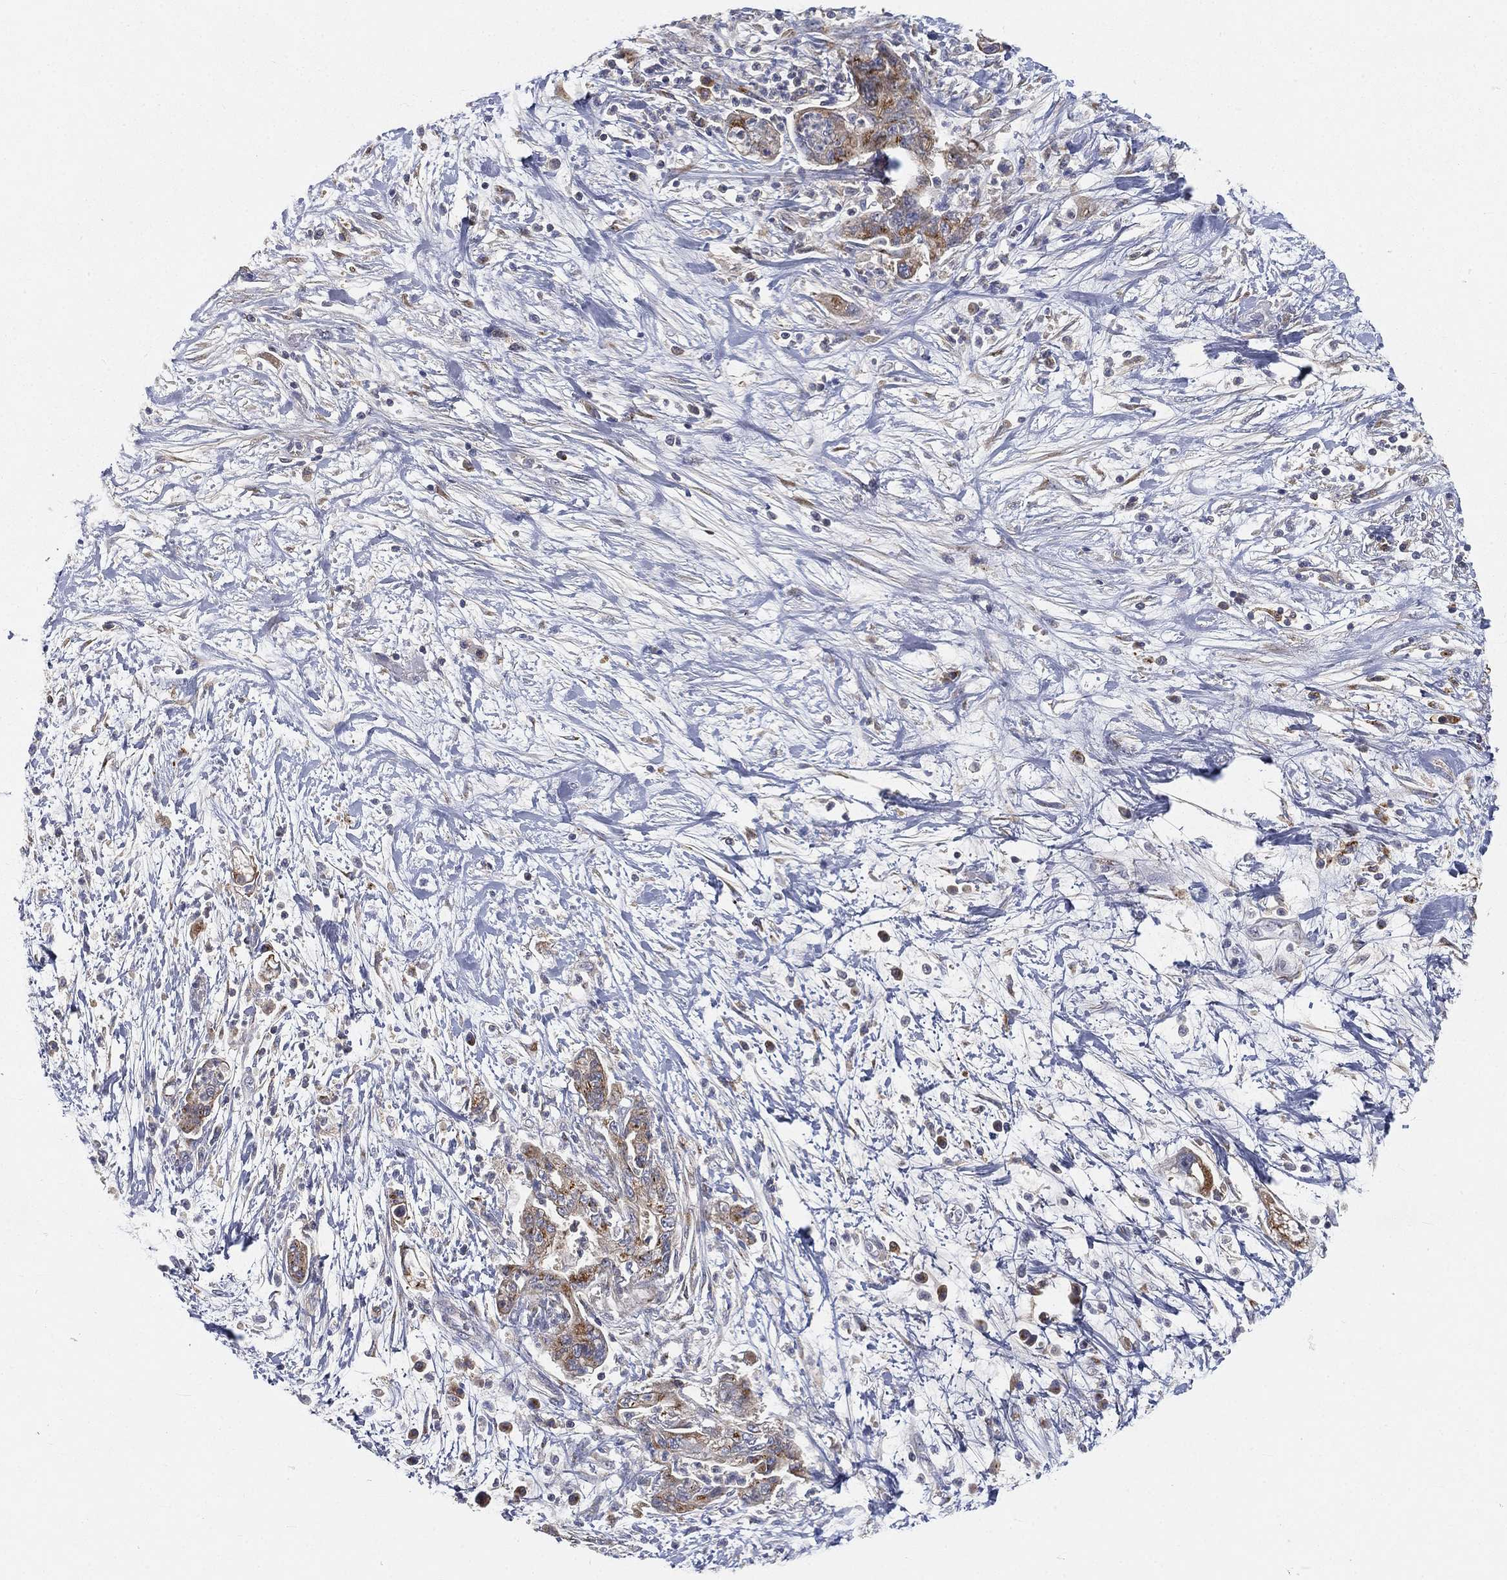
{"staining": {"intensity": "strong", "quantity": "25%-75%", "location": "cytoplasmic/membranous"}, "tissue": "pancreatic cancer", "cell_type": "Tumor cells", "image_type": "cancer", "snomed": [{"axis": "morphology", "description": "Adenocarcinoma, NOS"}, {"axis": "topography", "description": "Pancreas"}], "caption": "Immunohistochemistry histopathology image of neoplastic tissue: human pancreatic cancer stained using IHC exhibits high levels of strong protein expression localized specifically in the cytoplasmic/membranous of tumor cells, appearing as a cytoplasmic/membranous brown color.", "gene": "CTSL", "patient": {"sex": "female", "age": 73}}